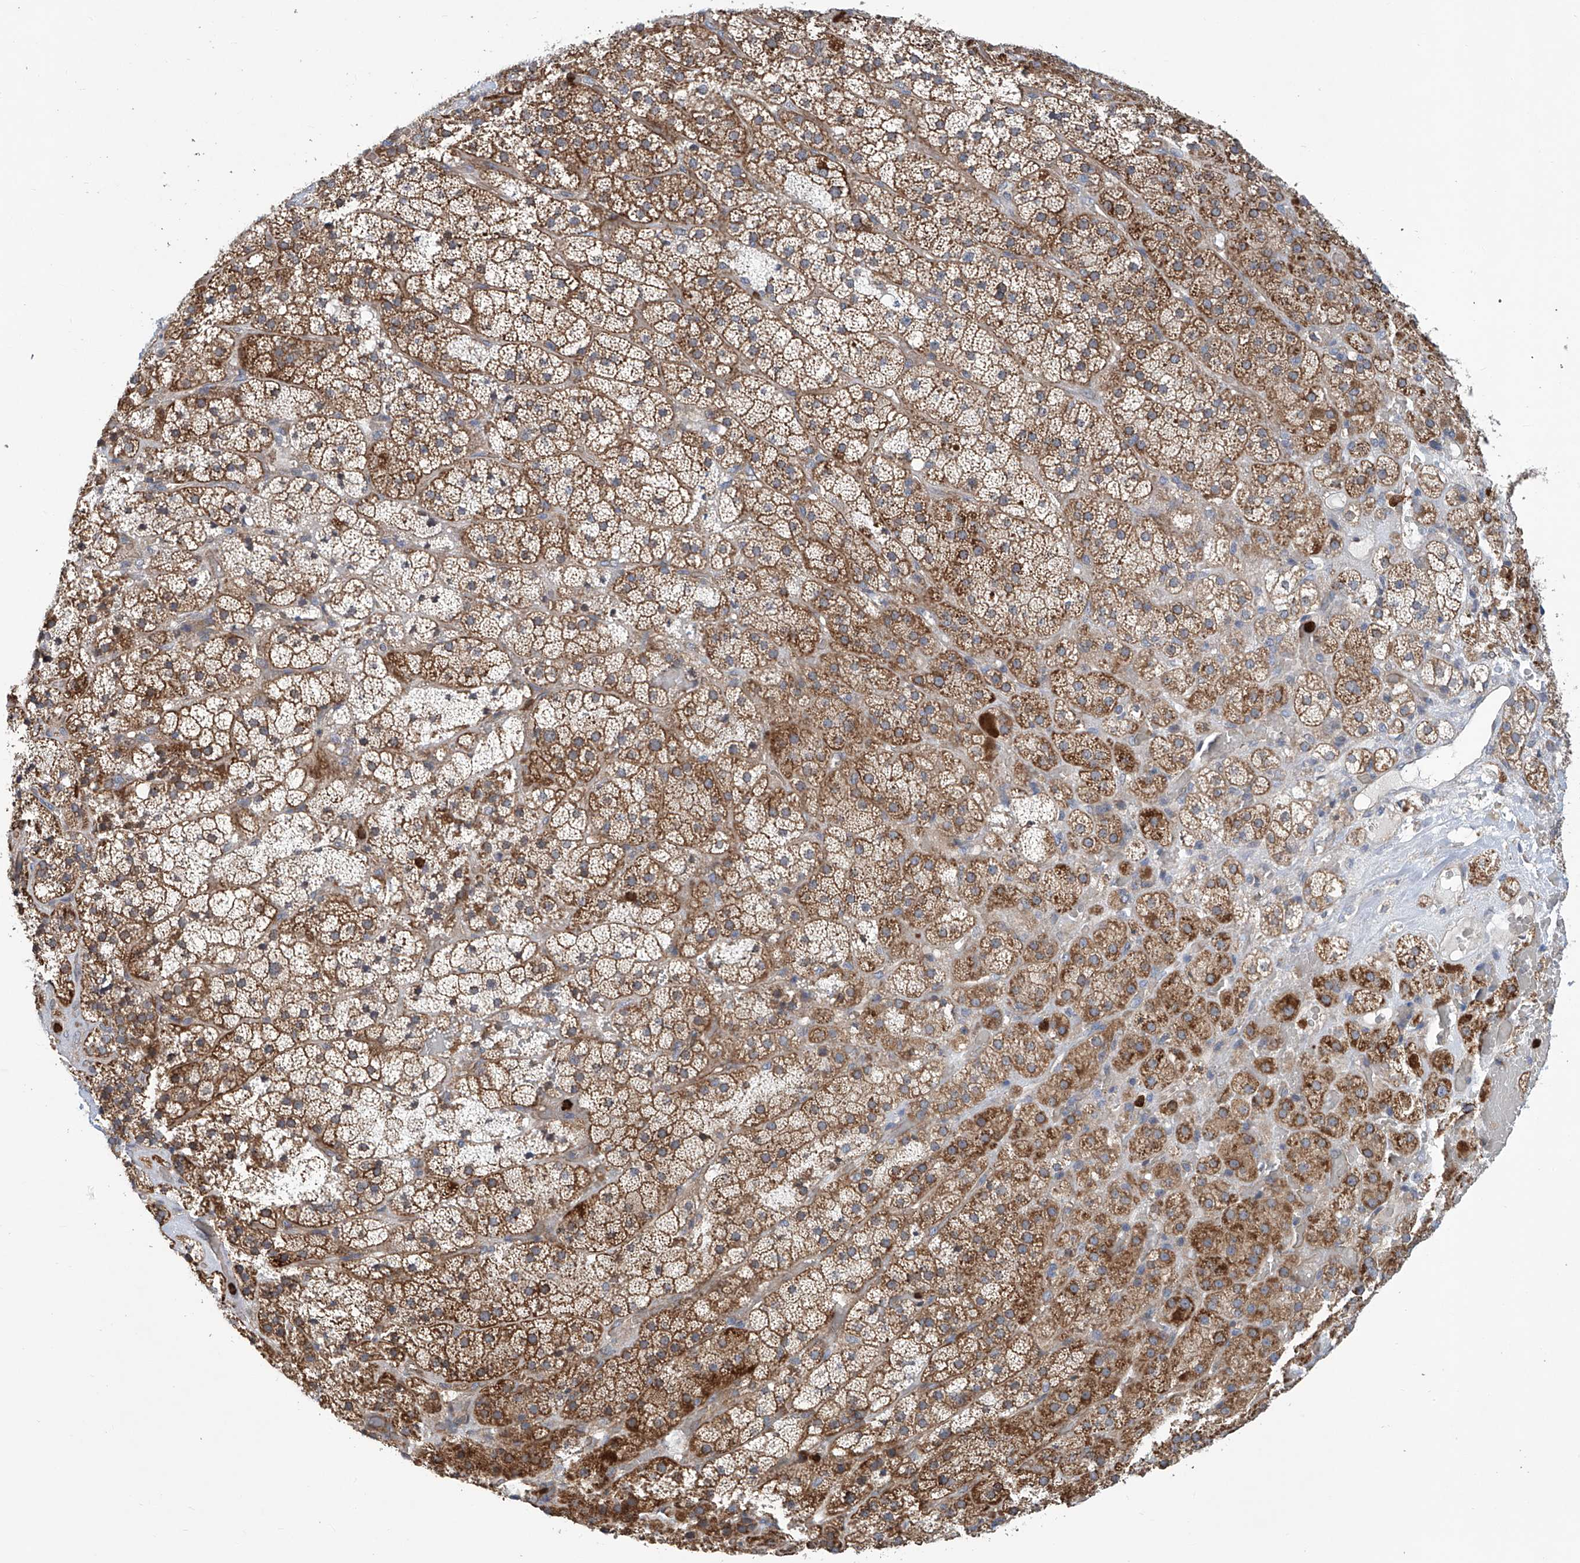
{"staining": {"intensity": "moderate", "quantity": ">75%", "location": "cytoplasmic/membranous"}, "tissue": "adrenal gland", "cell_type": "Glandular cells", "image_type": "normal", "snomed": [{"axis": "morphology", "description": "Normal tissue, NOS"}, {"axis": "topography", "description": "Adrenal gland"}], "caption": "Immunohistochemistry (IHC) (DAB) staining of benign human adrenal gland shows moderate cytoplasmic/membranous protein positivity in about >75% of glandular cells.", "gene": "EIF2D", "patient": {"sex": "male", "age": 57}}